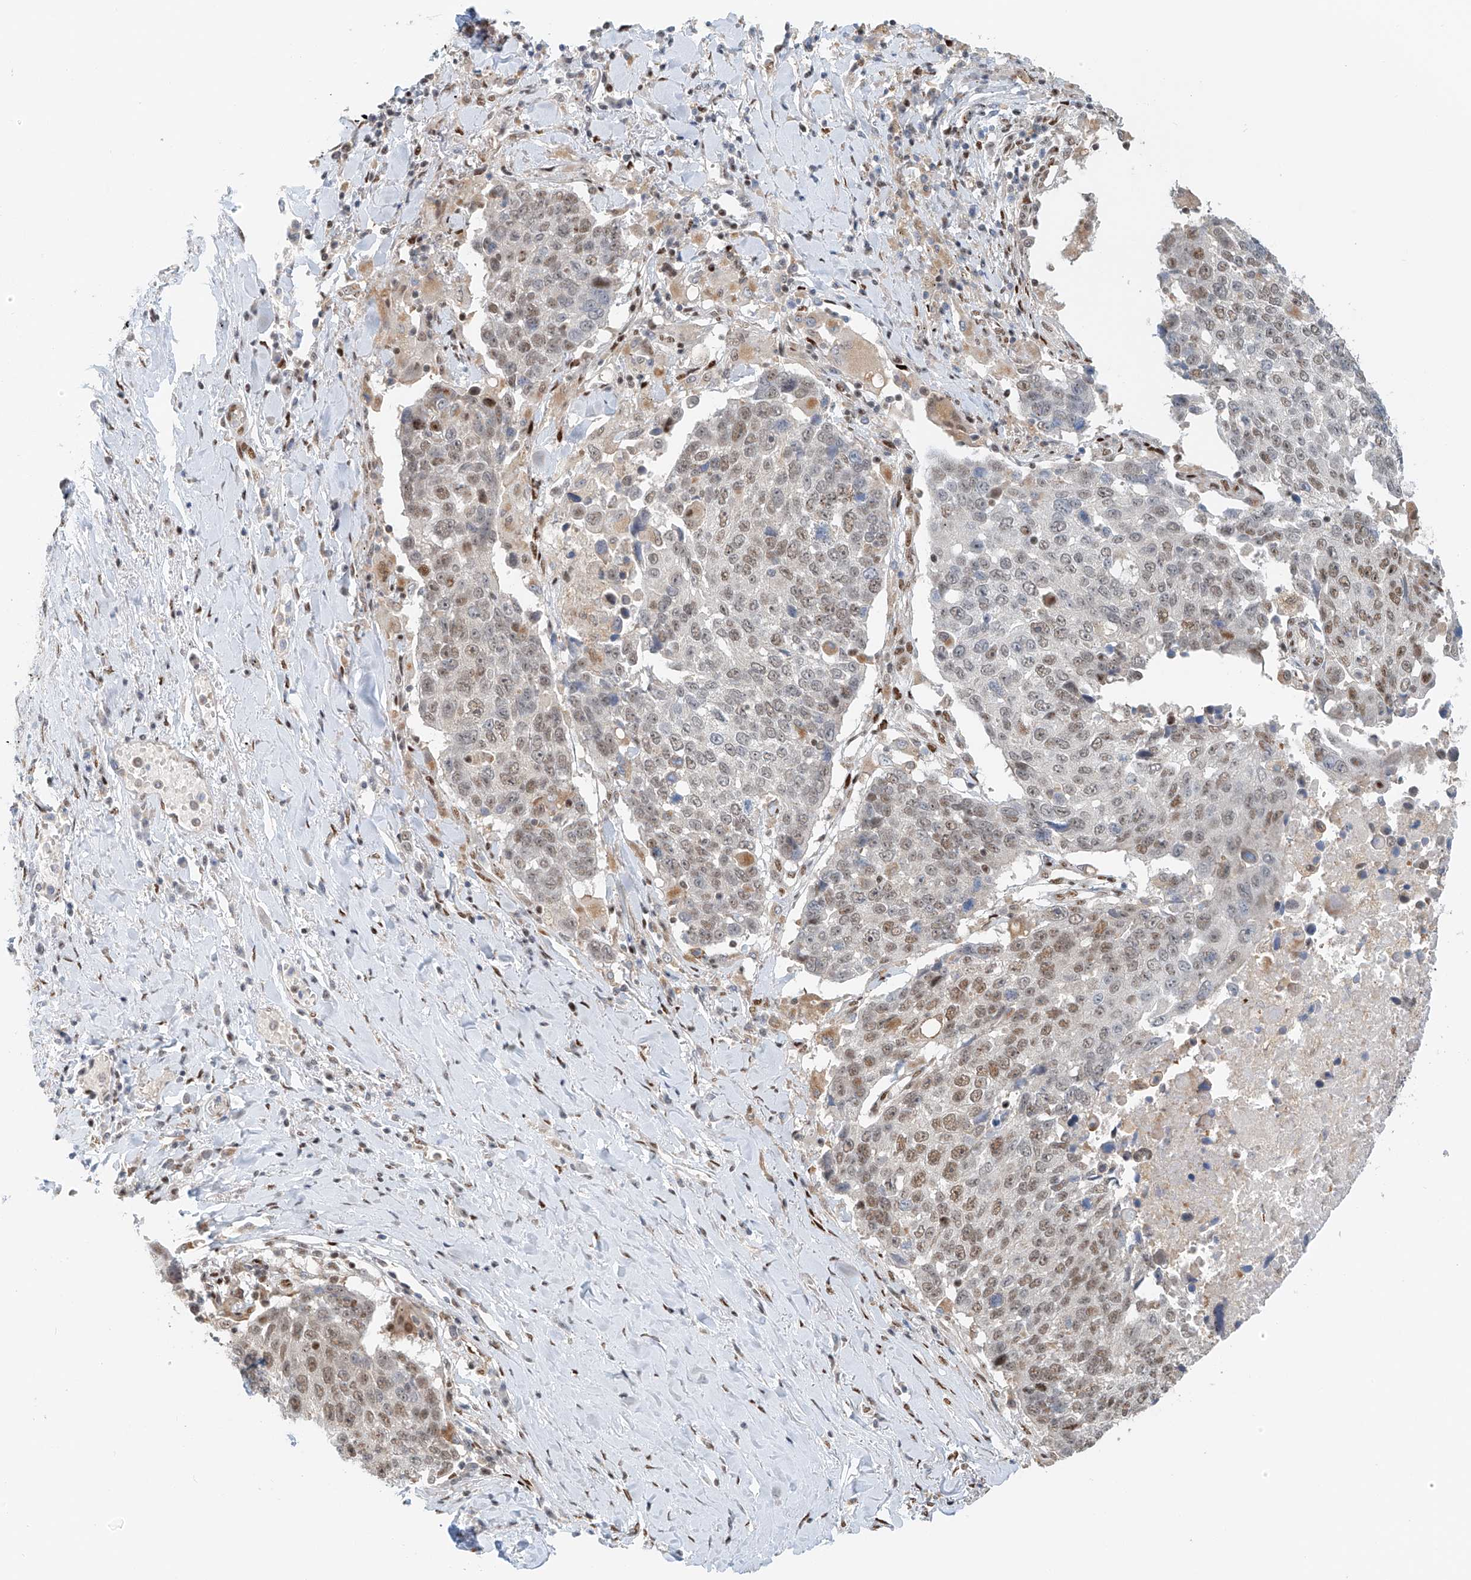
{"staining": {"intensity": "moderate", "quantity": "25%-75%", "location": "nuclear"}, "tissue": "lung cancer", "cell_type": "Tumor cells", "image_type": "cancer", "snomed": [{"axis": "morphology", "description": "Squamous cell carcinoma, NOS"}, {"axis": "topography", "description": "Lung"}], "caption": "Protein staining shows moderate nuclear expression in about 25%-75% of tumor cells in lung cancer. The staining was performed using DAB to visualize the protein expression in brown, while the nuclei were stained in blue with hematoxylin (Magnification: 20x).", "gene": "ZNF514", "patient": {"sex": "male", "age": 66}}